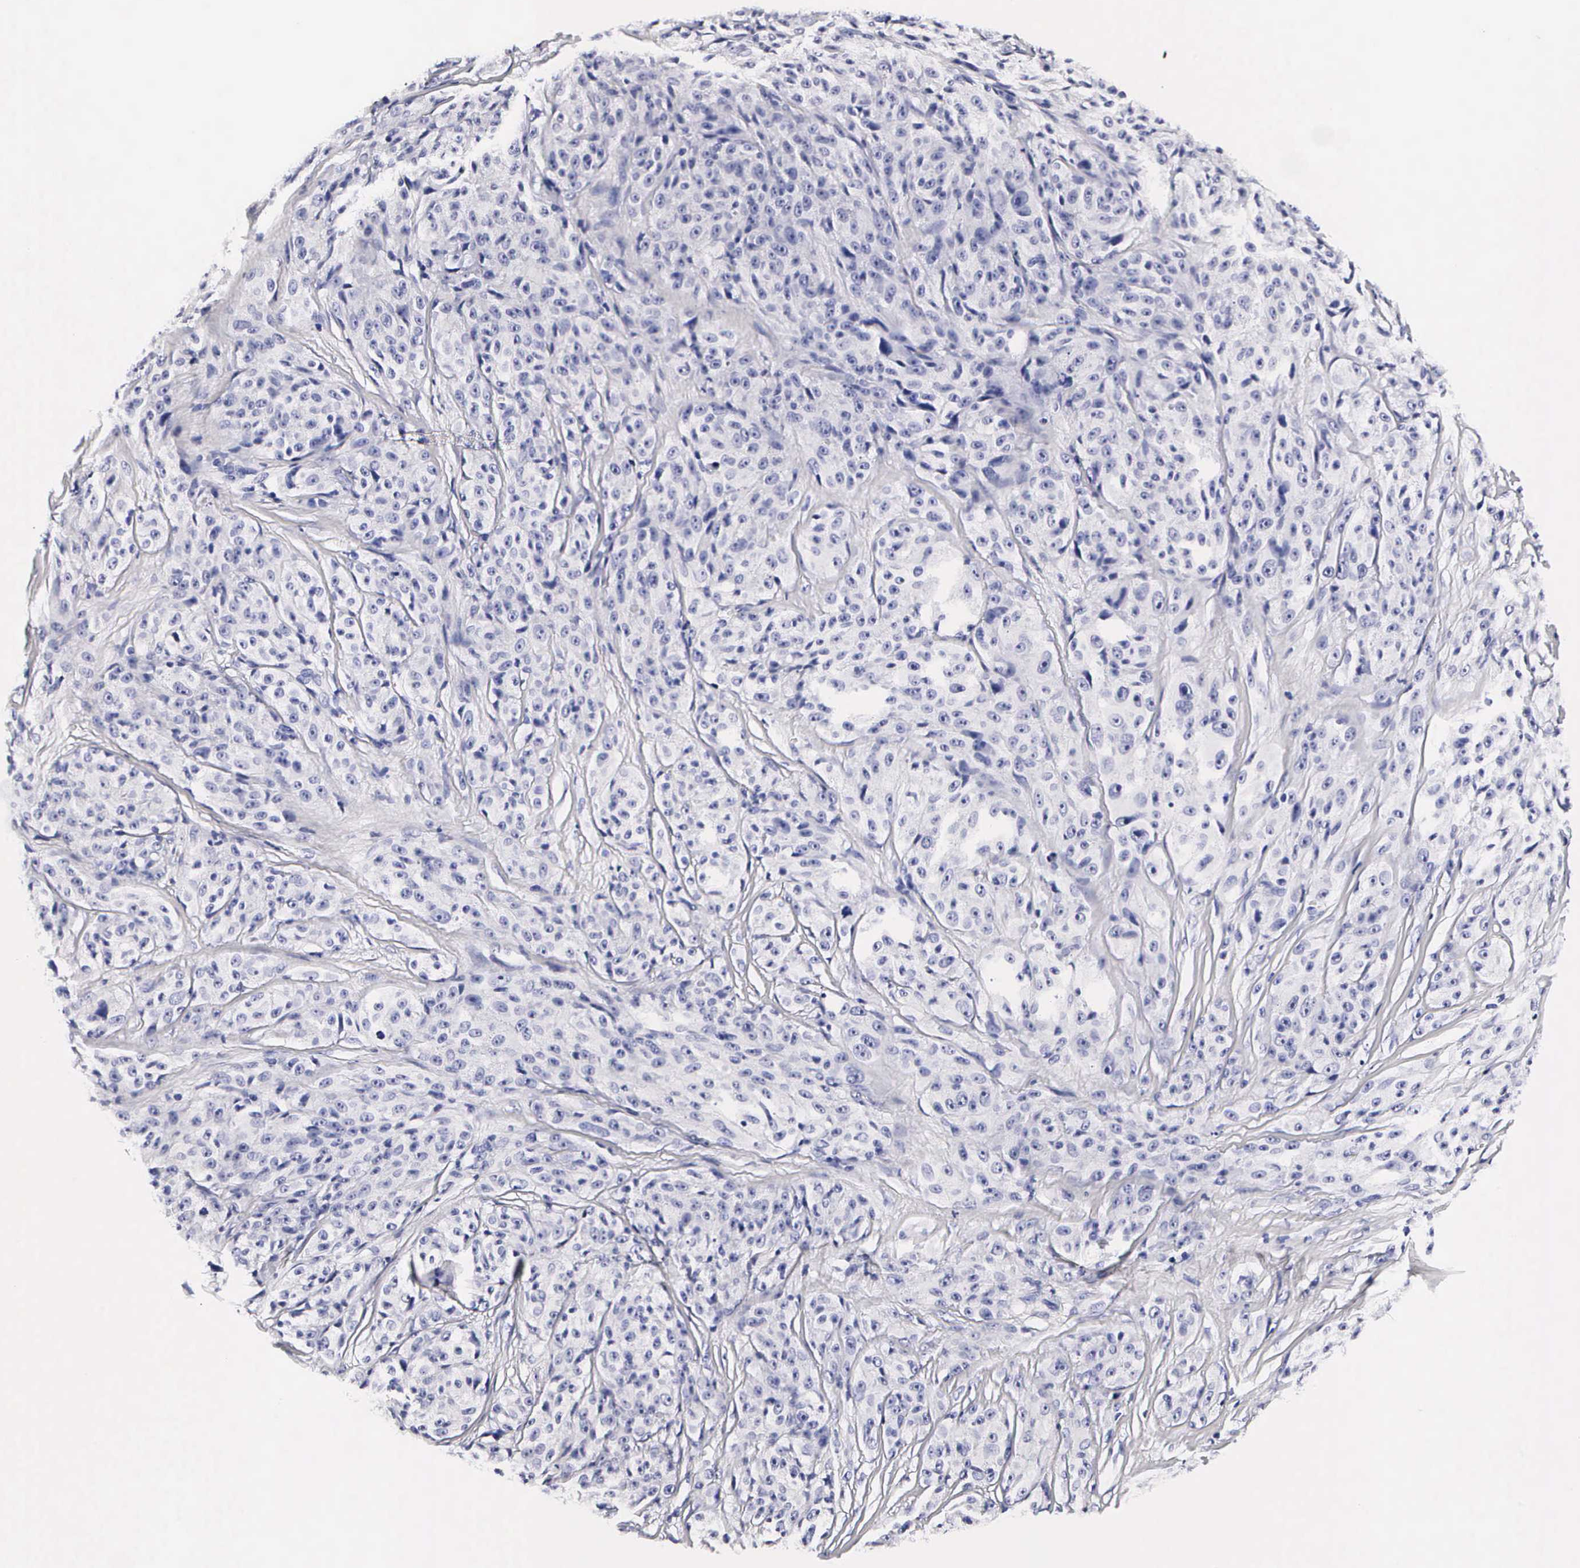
{"staining": {"intensity": "negative", "quantity": "none", "location": "none"}, "tissue": "melanoma", "cell_type": "Tumor cells", "image_type": "cancer", "snomed": [{"axis": "morphology", "description": "Malignant melanoma, NOS"}, {"axis": "topography", "description": "Skin"}], "caption": "The photomicrograph reveals no staining of tumor cells in malignant melanoma. (DAB (3,3'-diaminobenzidine) immunohistochemistry (IHC), high magnification).", "gene": "RNASE6", "patient": {"sex": "male", "age": 56}}